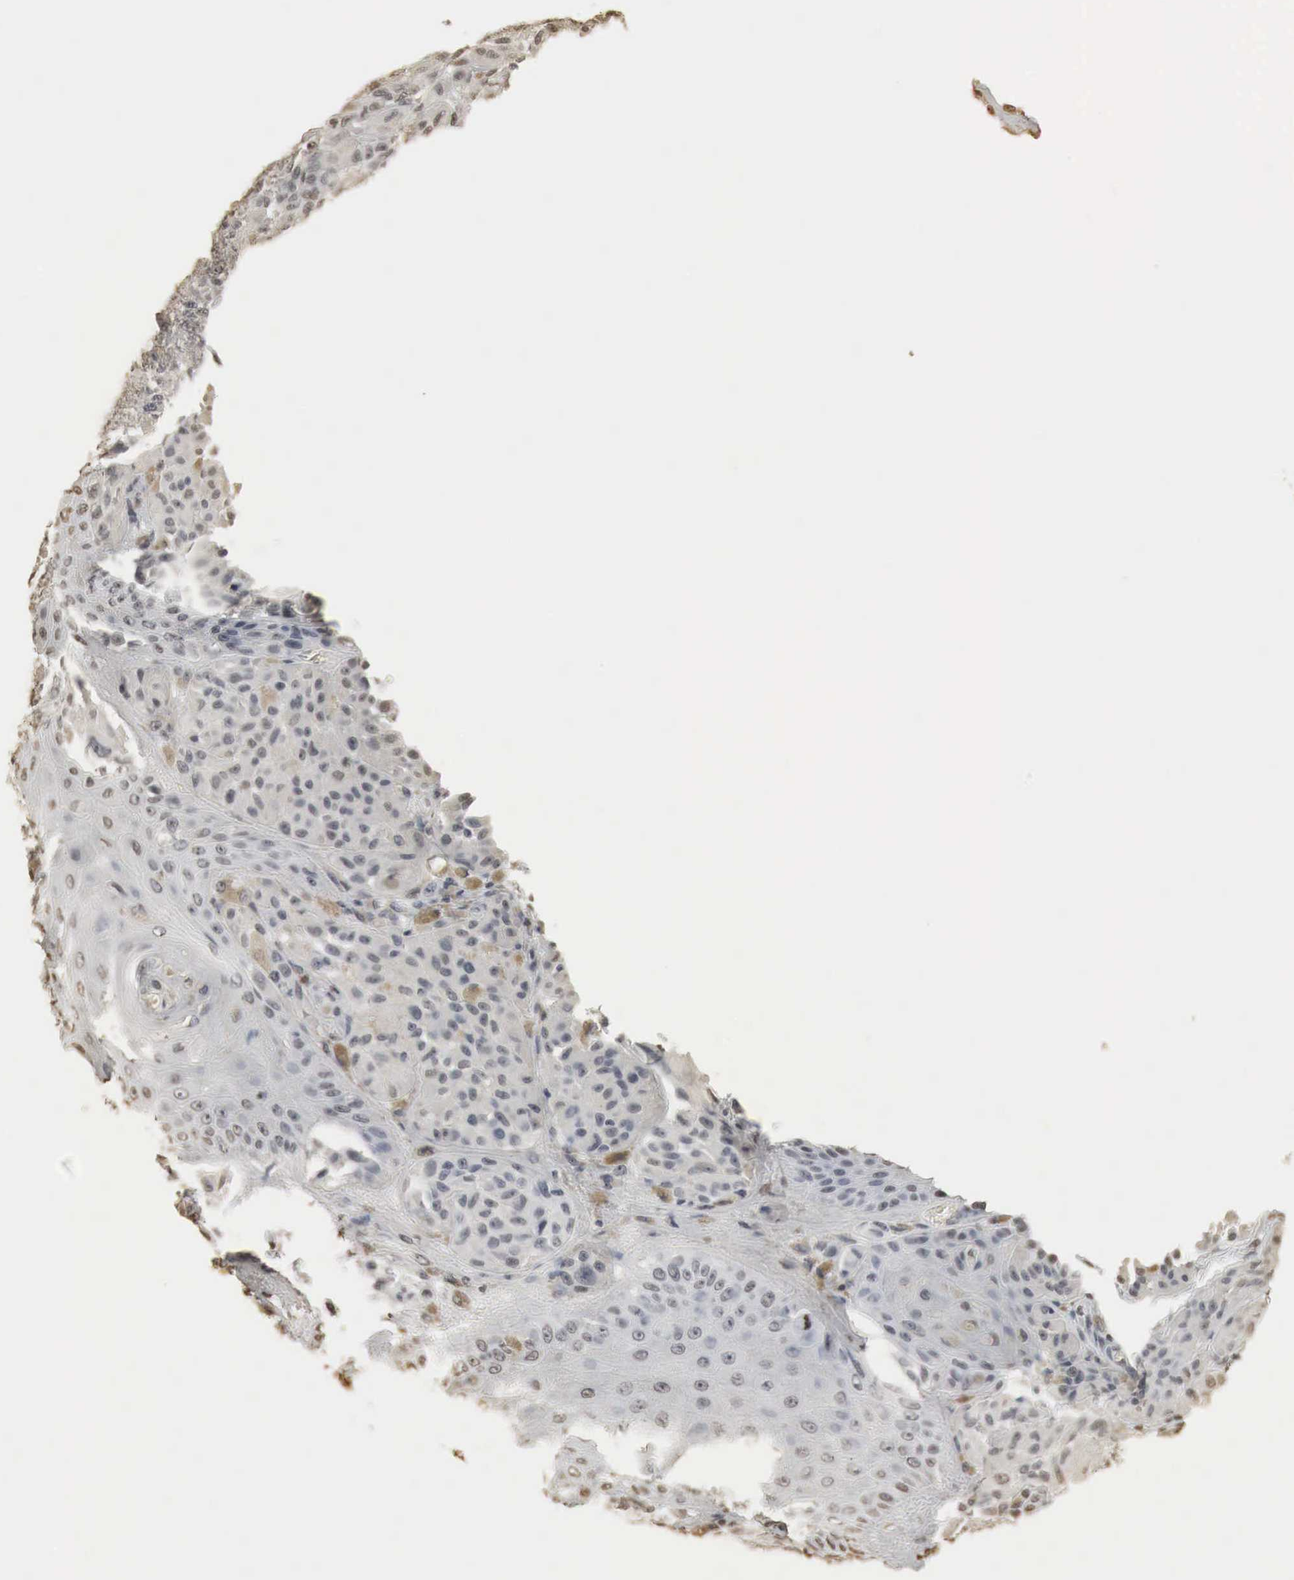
{"staining": {"intensity": "weak", "quantity": "<25%", "location": "nuclear"}, "tissue": "melanoma", "cell_type": "Tumor cells", "image_type": "cancer", "snomed": [{"axis": "morphology", "description": "Malignant melanoma, NOS"}, {"axis": "topography", "description": "Skin"}], "caption": "IHC histopathology image of neoplastic tissue: human malignant melanoma stained with DAB (3,3'-diaminobenzidine) reveals no significant protein positivity in tumor cells.", "gene": "ERBB4", "patient": {"sex": "male", "age": 44}}